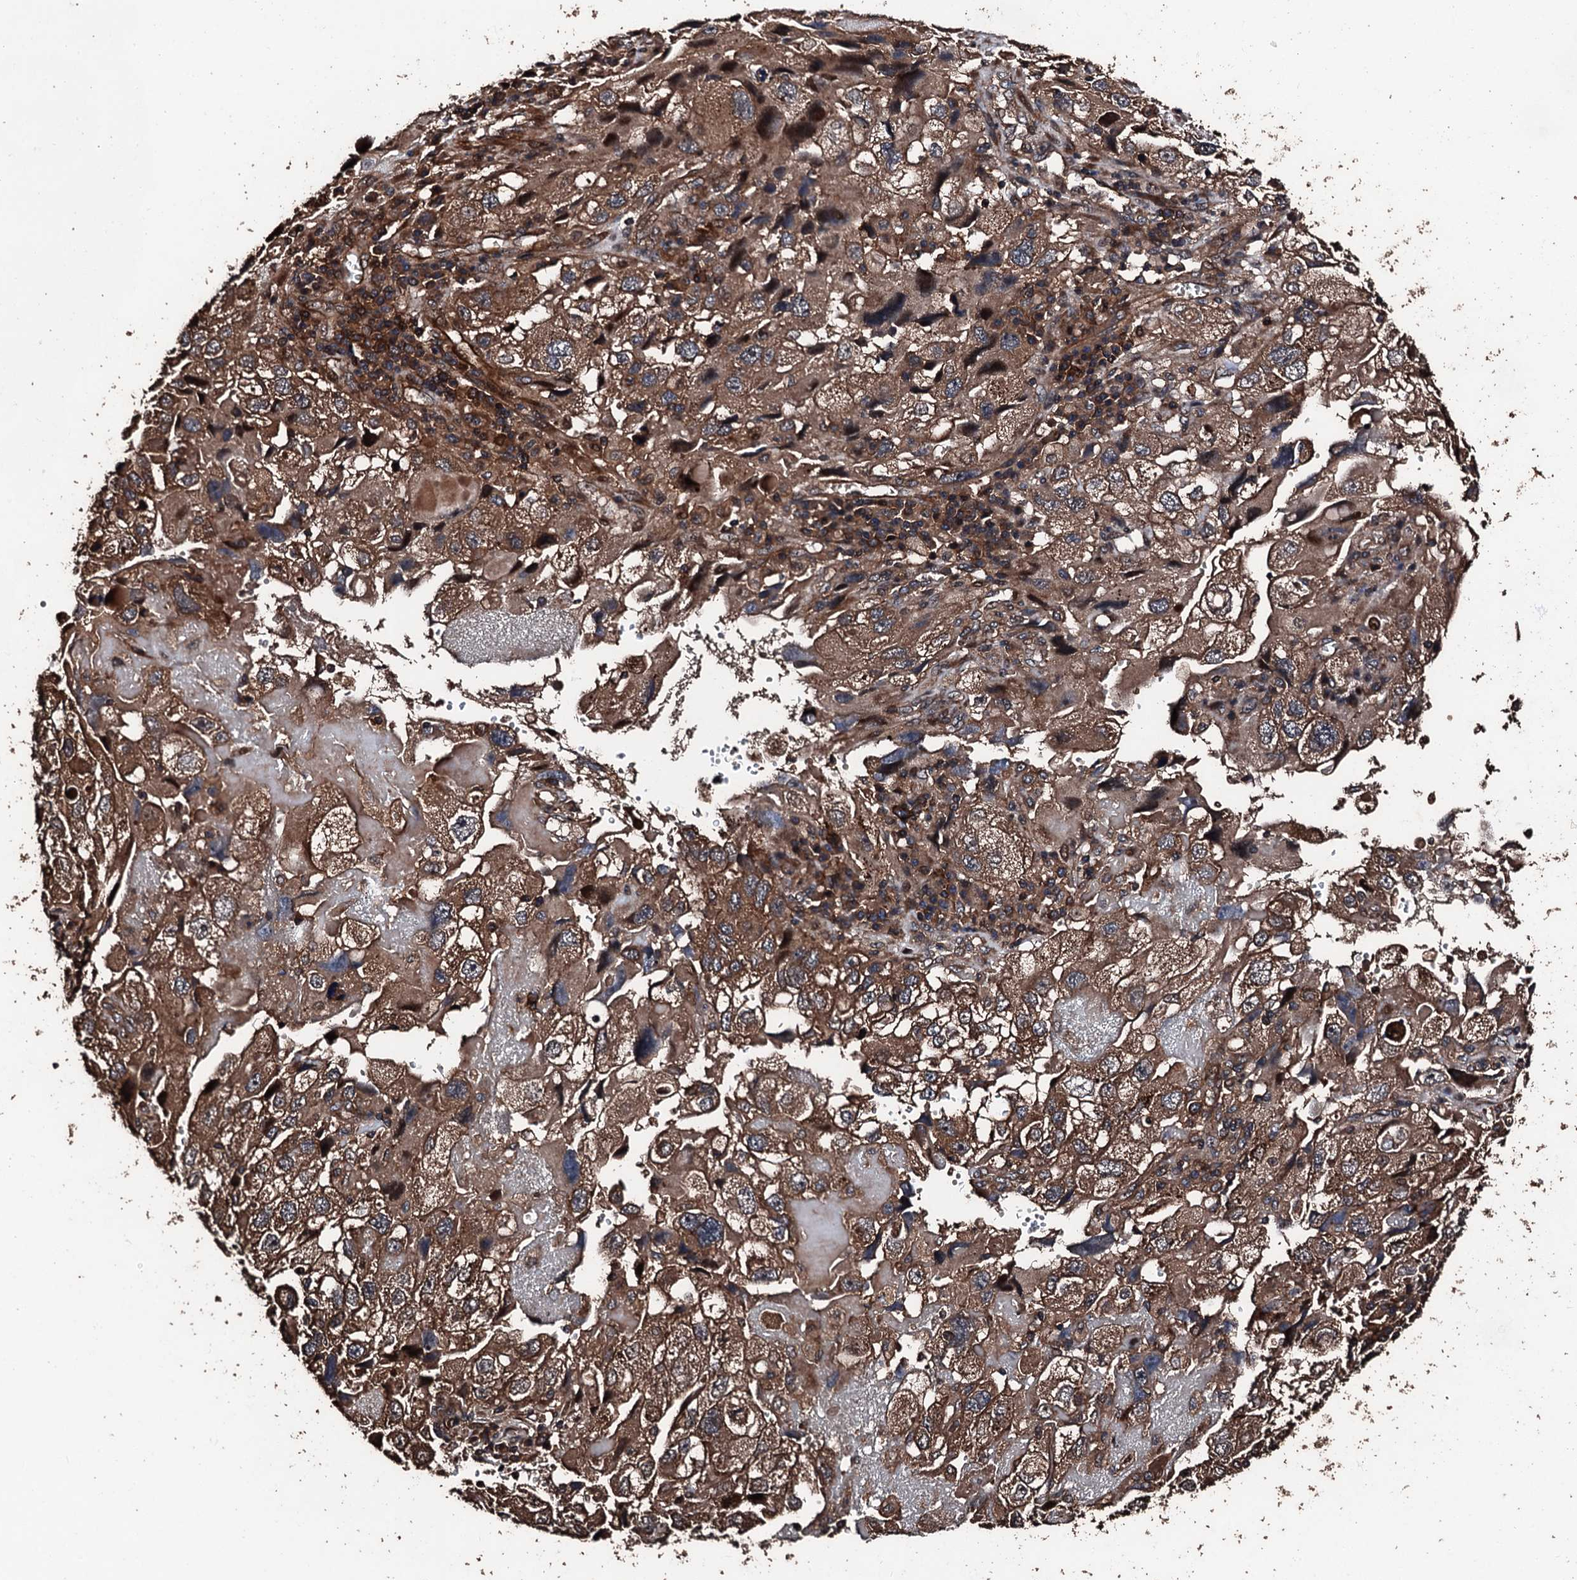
{"staining": {"intensity": "moderate", "quantity": ">75%", "location": "cytoplasmic/membranous"}, "tissue": "endometrial cancer", "cell_type": "Tumor cells", "image_type": "cancer", "snomed": [{"axis": "morphology", "description": "Adenocarcinoma, NOS"}, {"axis": "topography", "description": "Endometrium"}], "caption": "A histopathology image showing moderate cytoplasmic/membranous expression in about >75% of tumor cells in endometrial cancer (adenocarcinoma), as visualized by brown immunohistochemical staining.", "gene": "KIF18A", "patient": {"sex": "female", "age": 49}}